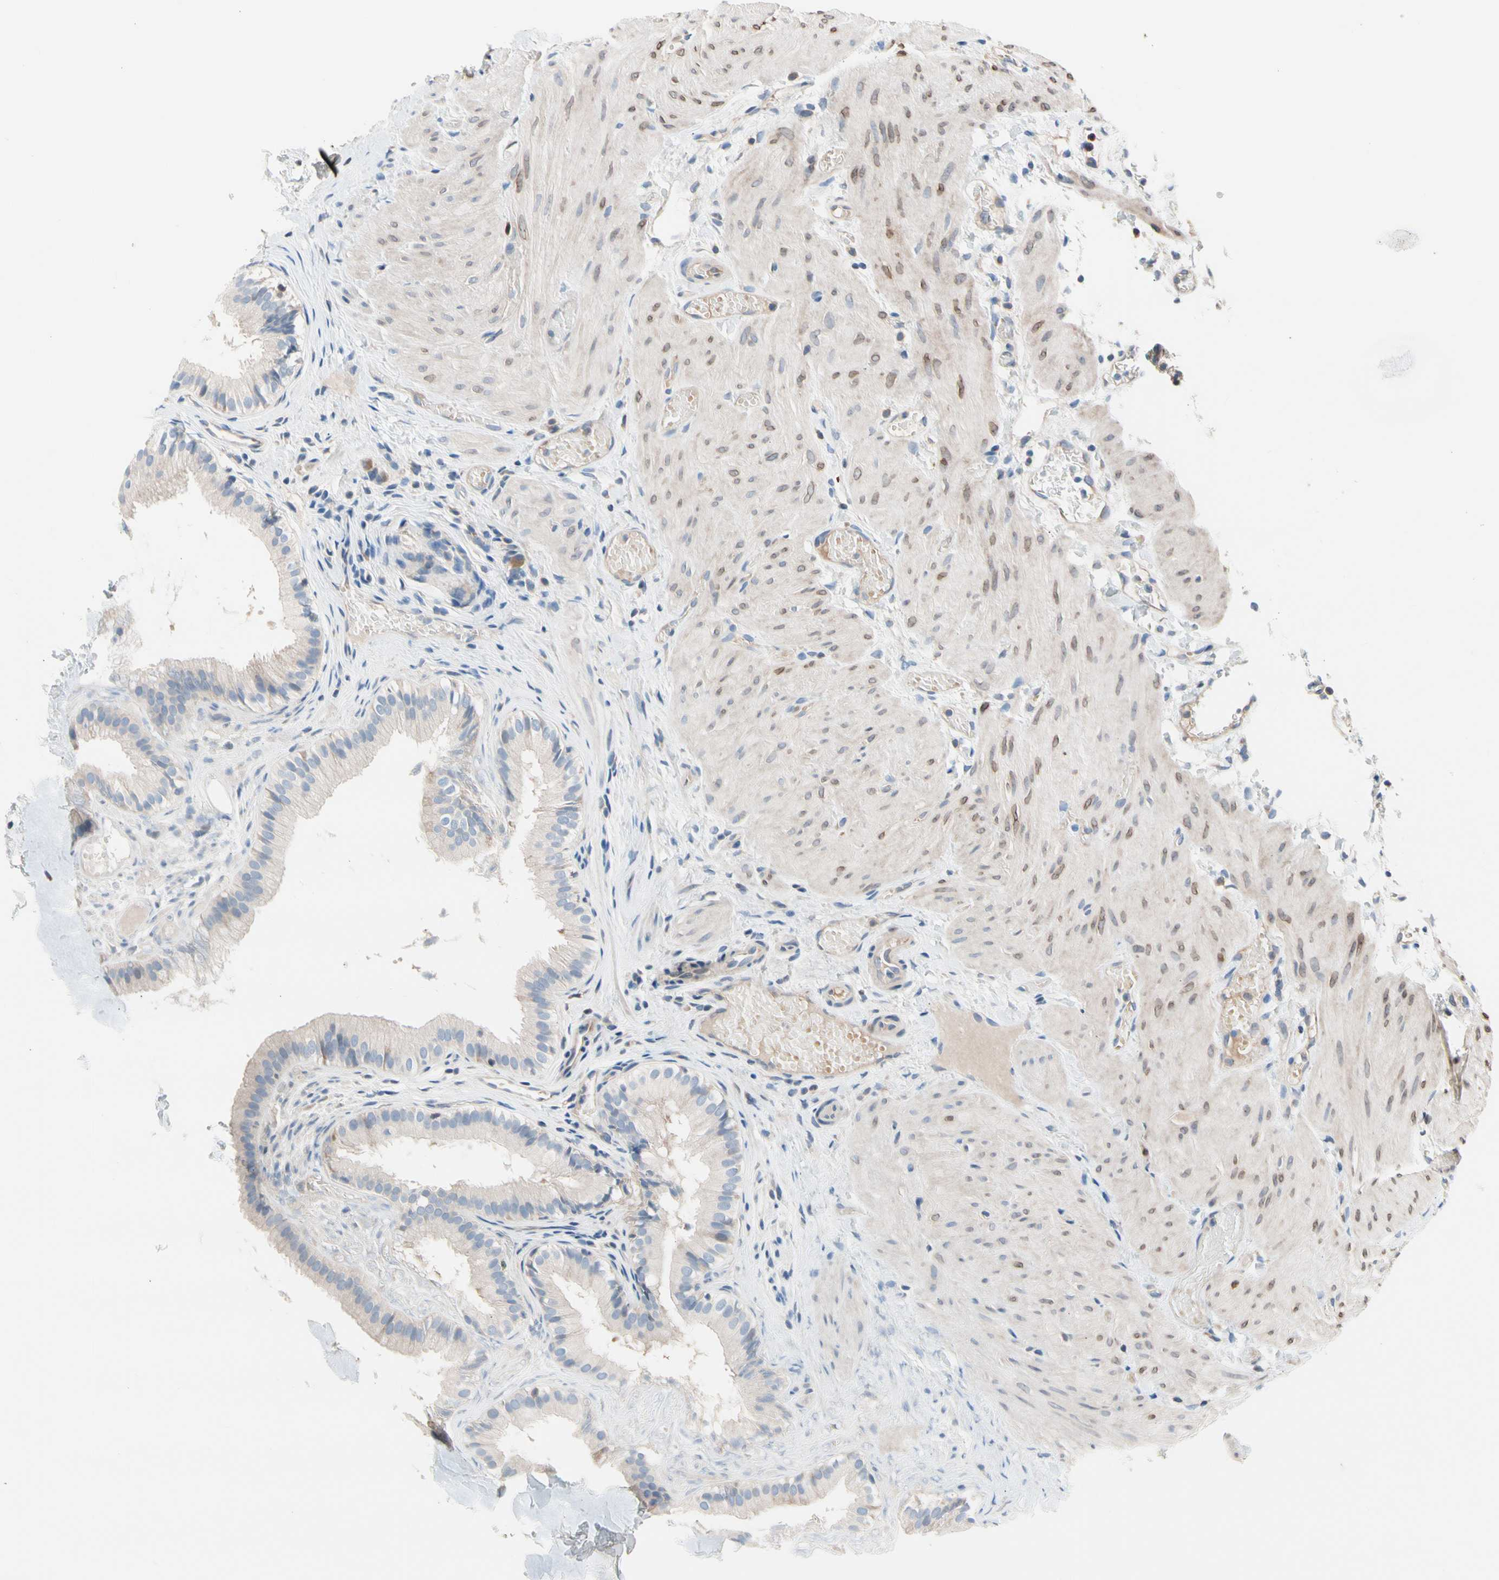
{"staining": {"intensity": "weak", "quantity": "25%-75%", "location": "cytoplasmic/membranous"}, "tissue": "gallbladder", "cell_type": "Glandular cells", "image_type": "normal", "snomed": [{"axis": "morphology", "description": "Normal tissue, NOS"}, {"axis": "topography", "description": "Gallbladder"}], "caption": "DAB (3,3'-diaminobenzidine) immunohistochemical staining of normal gallbladder shows weak cytoplasmic/membranous protein expression in about 25%-75% of glandular cells.", "gene": "MAP3K3", "patient": {"sex": "female", "age": 26}}